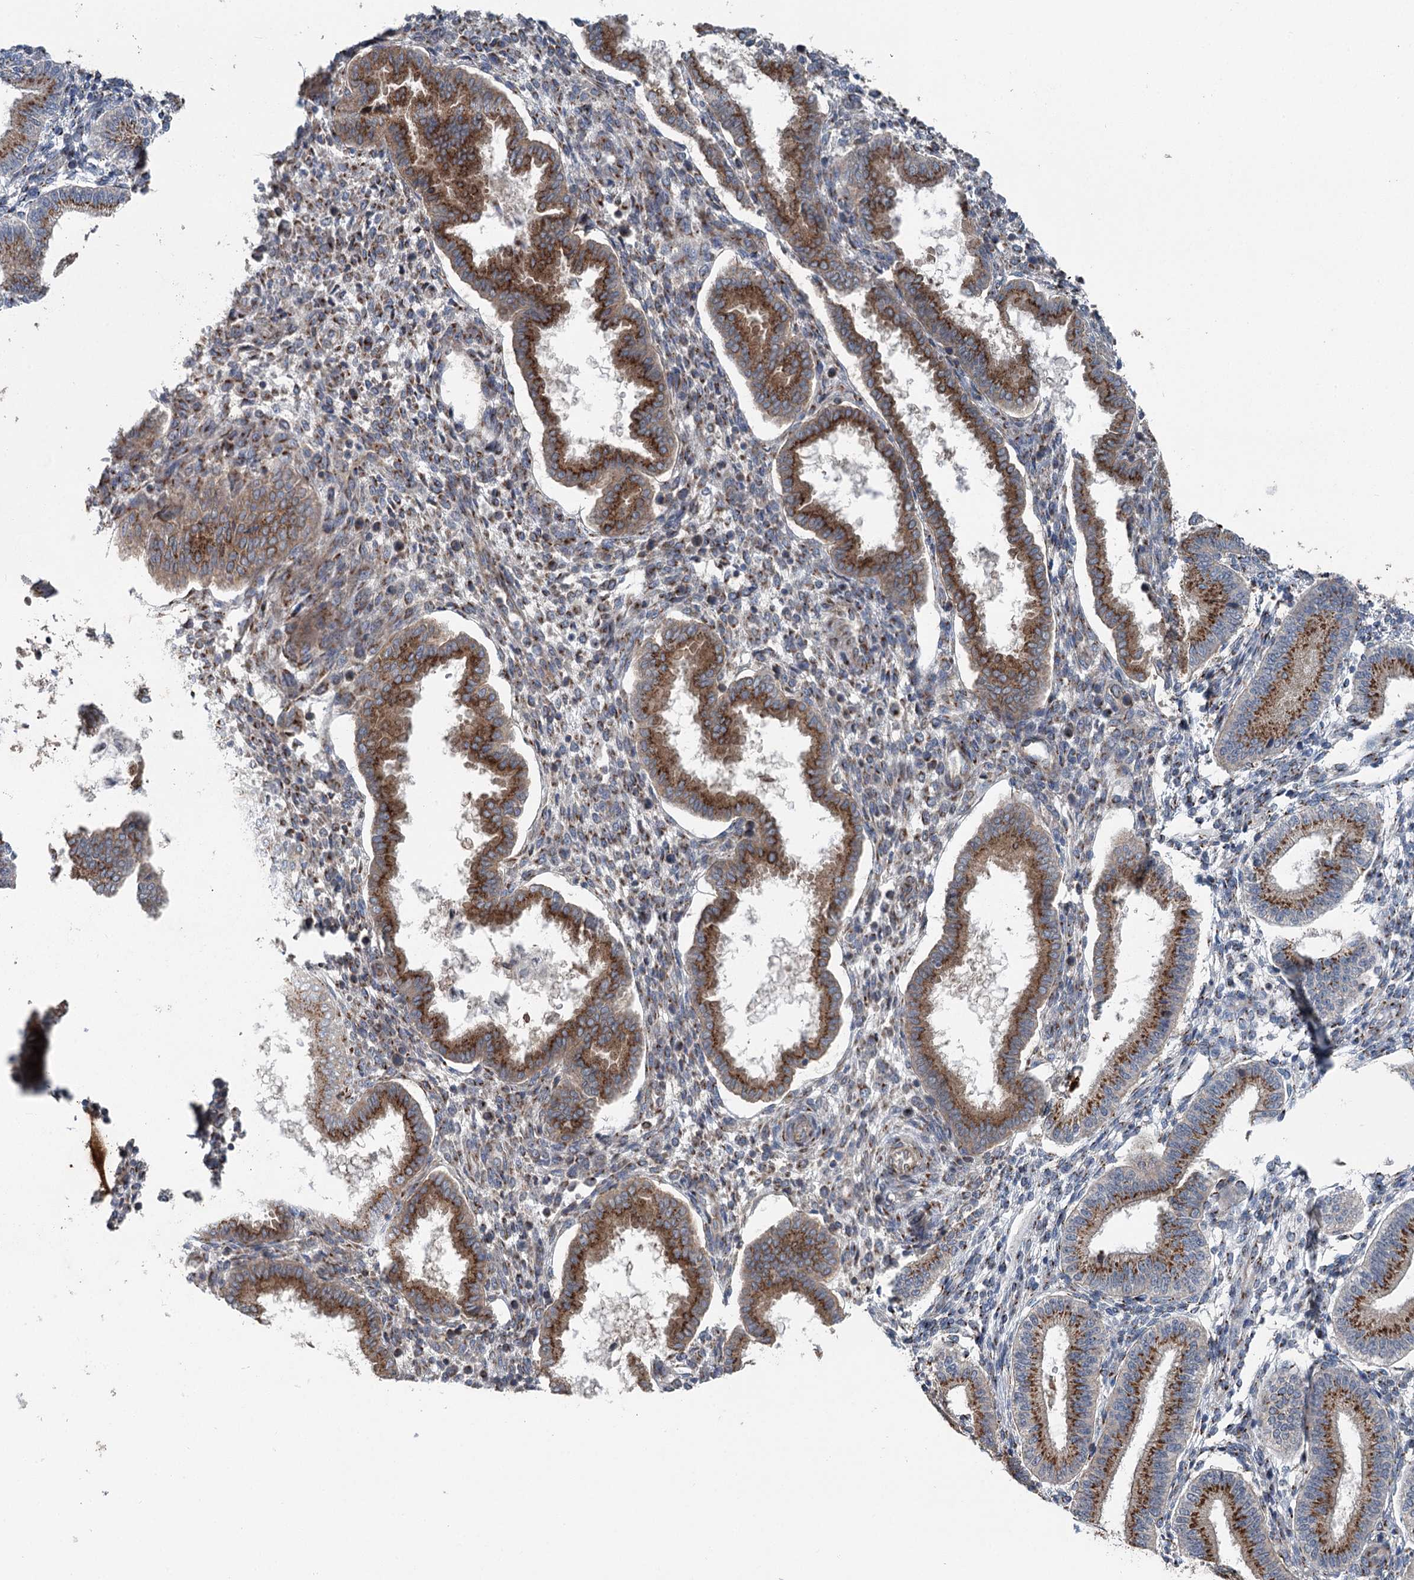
{"staining": {"intensity": "moderate", "quantity": "25%-75%", "location": "cytoplasmic/membranous"}, "tissue": "endometrium", "cell_type": "Cells in endometrial stroma", "image_type": "normal", "snomed": [{"axis": "morphology", "description": "Normal tissue, NOS"}, {"axis": "topography", "description": "Endometrium"}], "caption": "This photomicrograph shows immunohistochemistry (IHC) staining of normal endometrium, with medium moderate cytoplasmic/membranous expression in approximately 25%-75% of cells in endometrial stroma.", "gene": "ITIH5", "patient": {"sex": "female", "age": 24}}